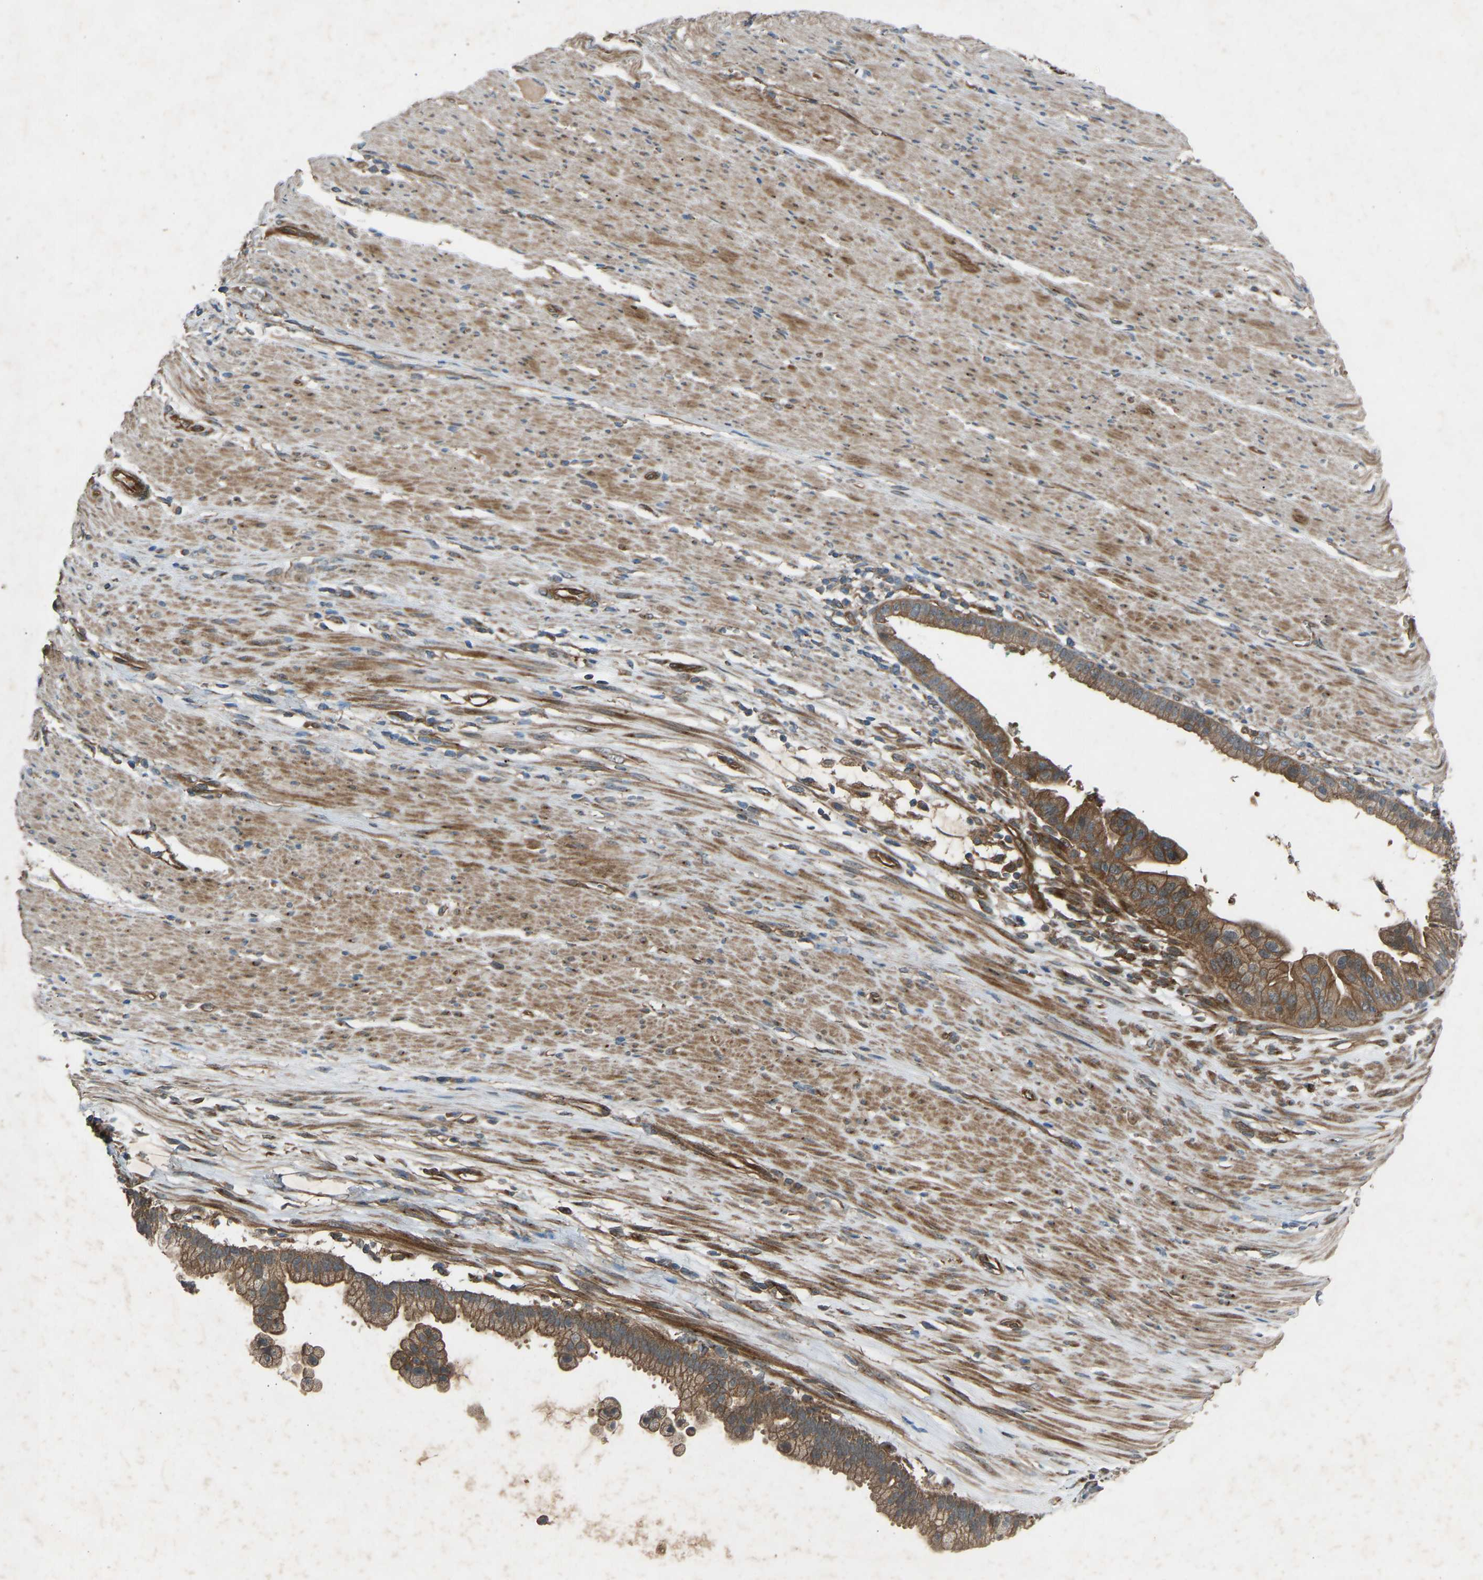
{"staining": {"intensity": "moderate", "quantity": ">75%", "location": "cytoplasmic/membranous"}, "tissue": "pancreatic cancer", "cell_type": "Tumor cells", "image_type": "cancer", "snomed": [{"axis": "morphology", "description": "Adenocarcinoma, NOS"}, {"axis": "topography", "description": "Pancreas"}], "caption": "Immunohistochemical staining of pancreatic adenocarcinoma shows medium levels of moderate cytoplasmic/membranous expression in about >75% of tumor cells.", "gene": "GAS2L1", "patient": {"sex": "male", "age": 69}}